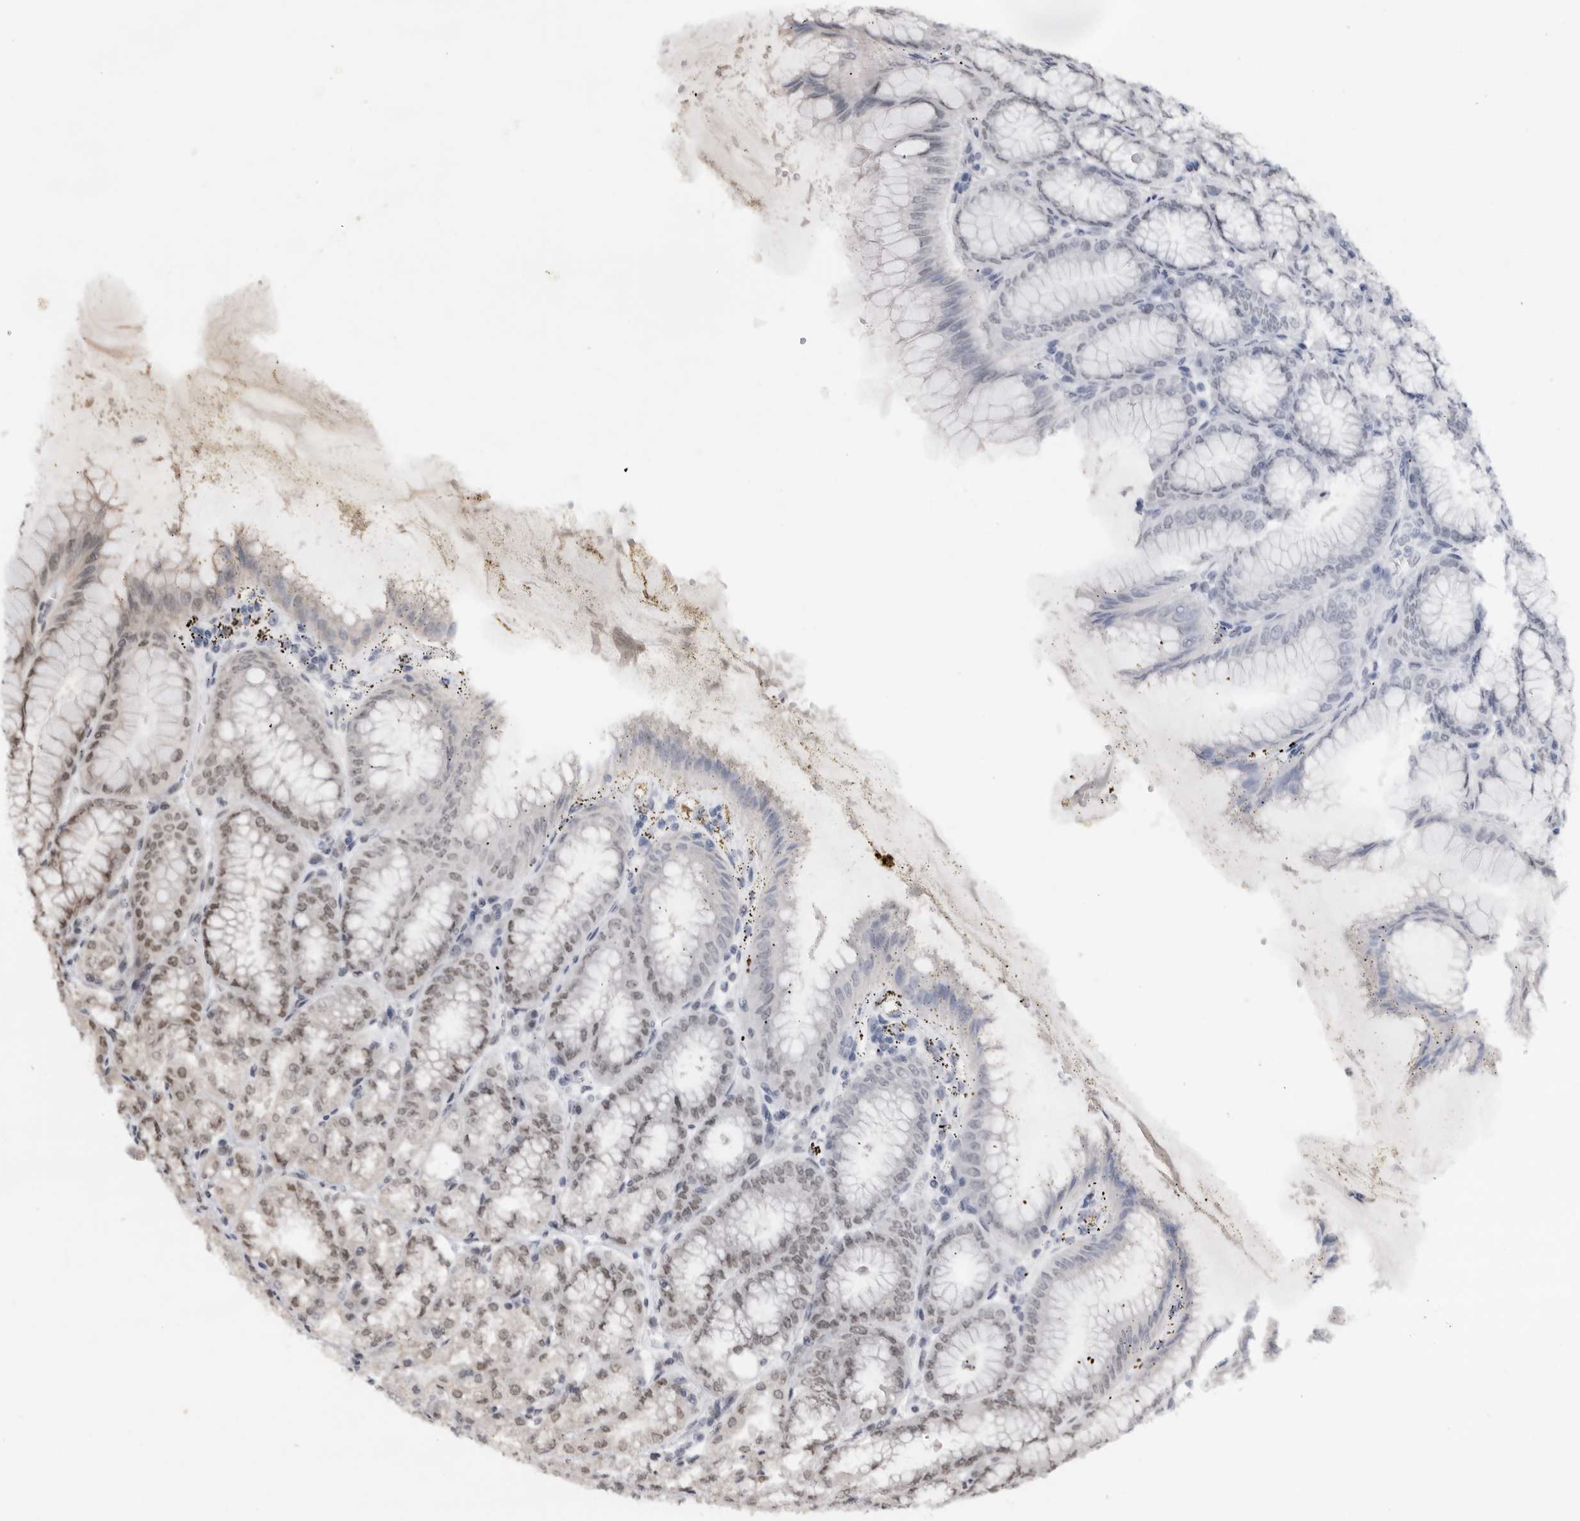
{"staining": {"intensity": "moderate", "quantity": "25%-75%", "location": "nuclear"}, "tissue": "stomach", "cell_type": "Glandular cells", "image_type": "normal", "snomed": [{"axis": "morphology", "description": "Normal tissue, NOS"}, {"axis": "topography", "description": "Stomach, lower"}], "caption": "High-magnification brightfield microscopy of benign stomach stained with DAB (3,3'-diaminobenzidine) (brown) and counterstained with hematoxylin (blue). glandular cells exhibit moderate nuclear expression is identified in approximately25%-75% of cells. The protein is shown in brown color, while the nuclei are stained blue.", "gene": "ZNF830", "patient": {"sex": "male", "age": 71}}